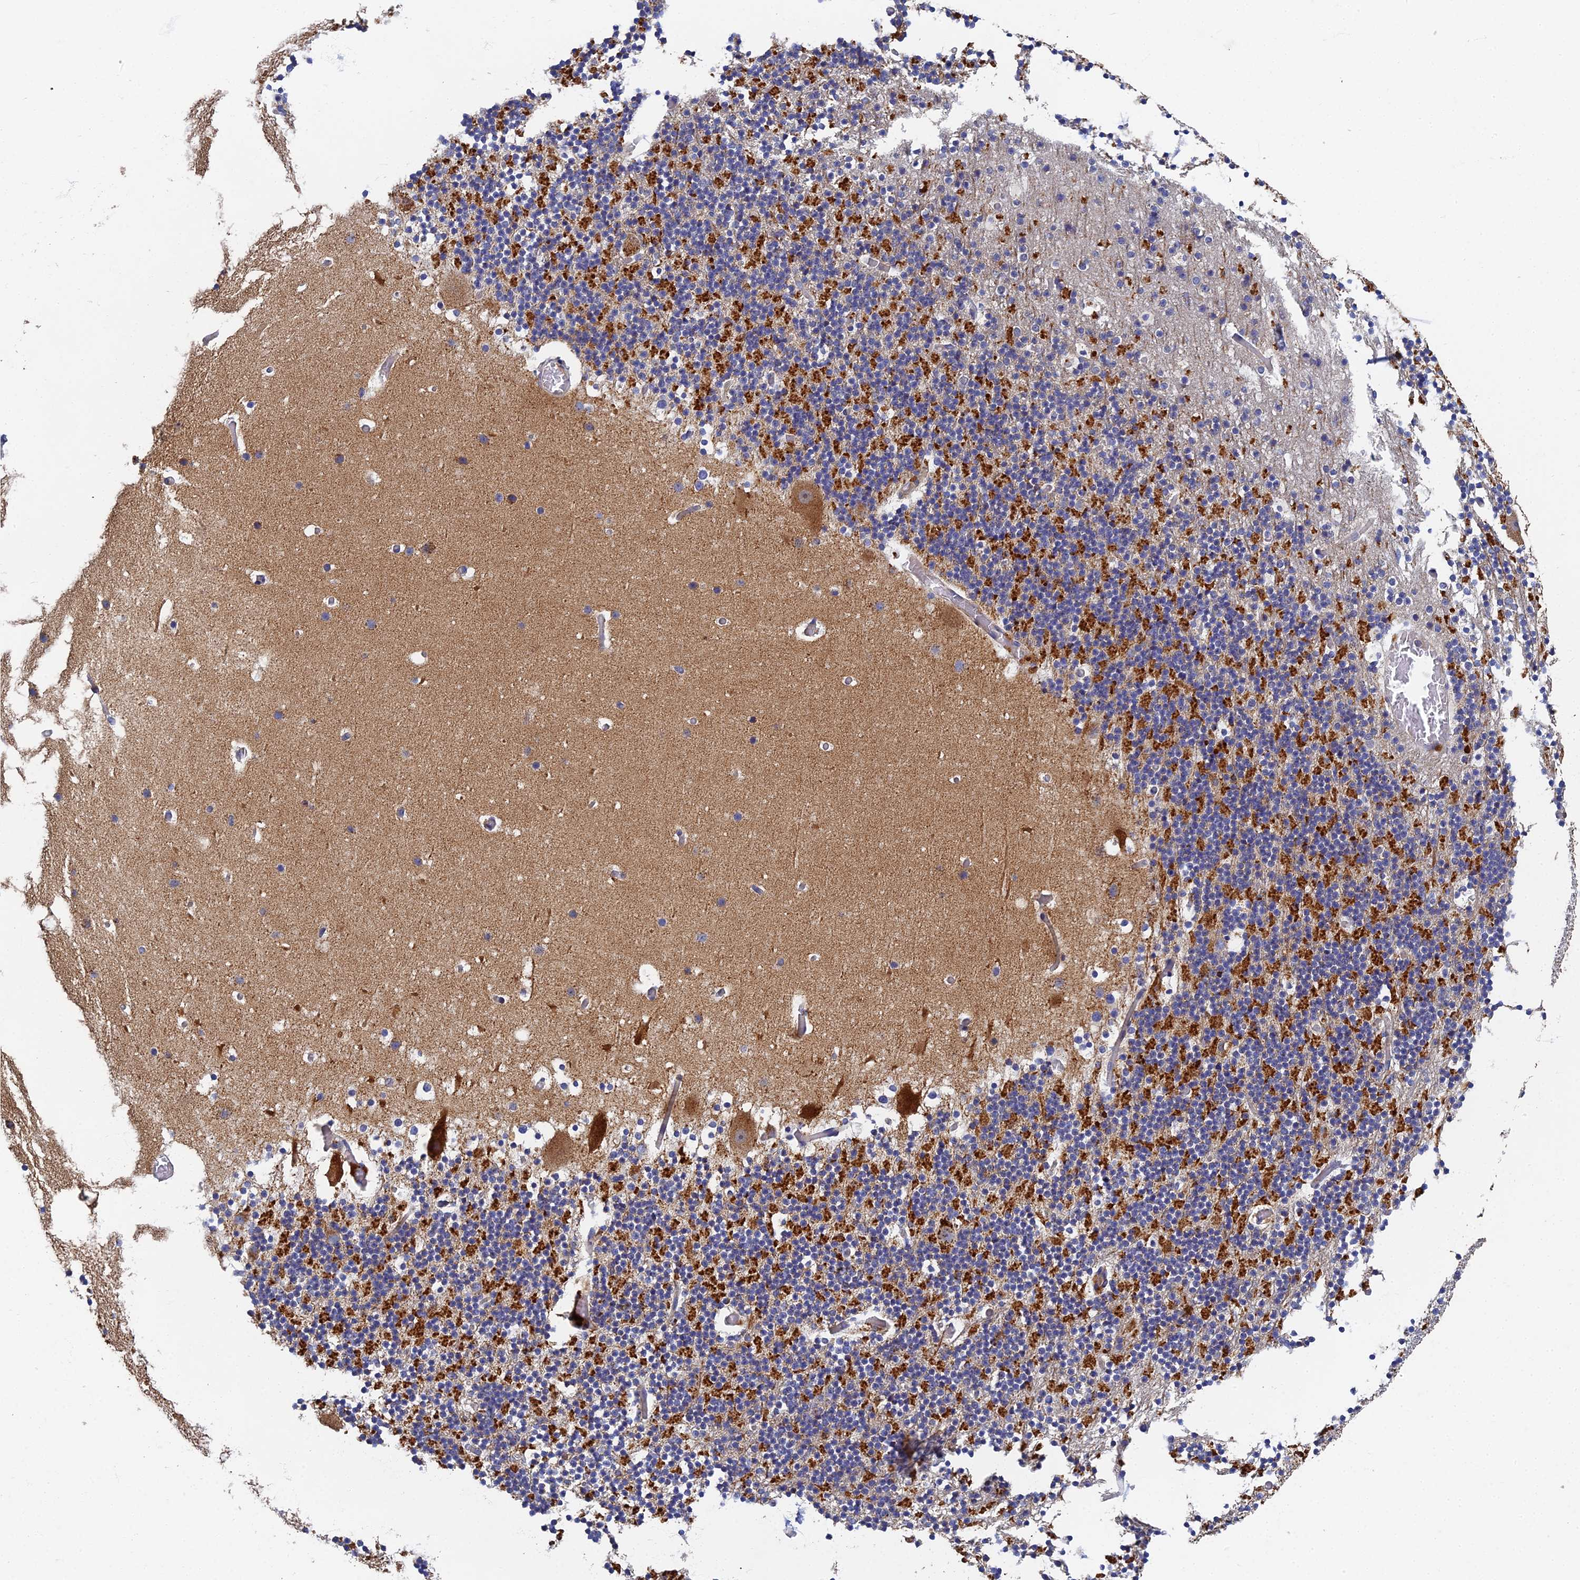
{"staining": {"intensity": "moderate", "quantity": "25%-75%", "location": "cytoplasmic/membranous"}, "tissue": "cerebellum", "cell_type": "Cells in granular layer", "image_type": "normal", "snomed": [{"axis": "morphology", "description": "Normal tissue, NOS"}, {"axis": "topography", "description": "Cerebellum"}], "caption": "DAB (3,3'-diaminobenzidine) immunohistochemical staining of normal cerebellum demonstrates moderate cytoplasmic/membranous protein staining in approximately 25%-75% of cells in granular layer.", "gene": "RNASEK", "patient": {"sex": "male", "age": 57}}